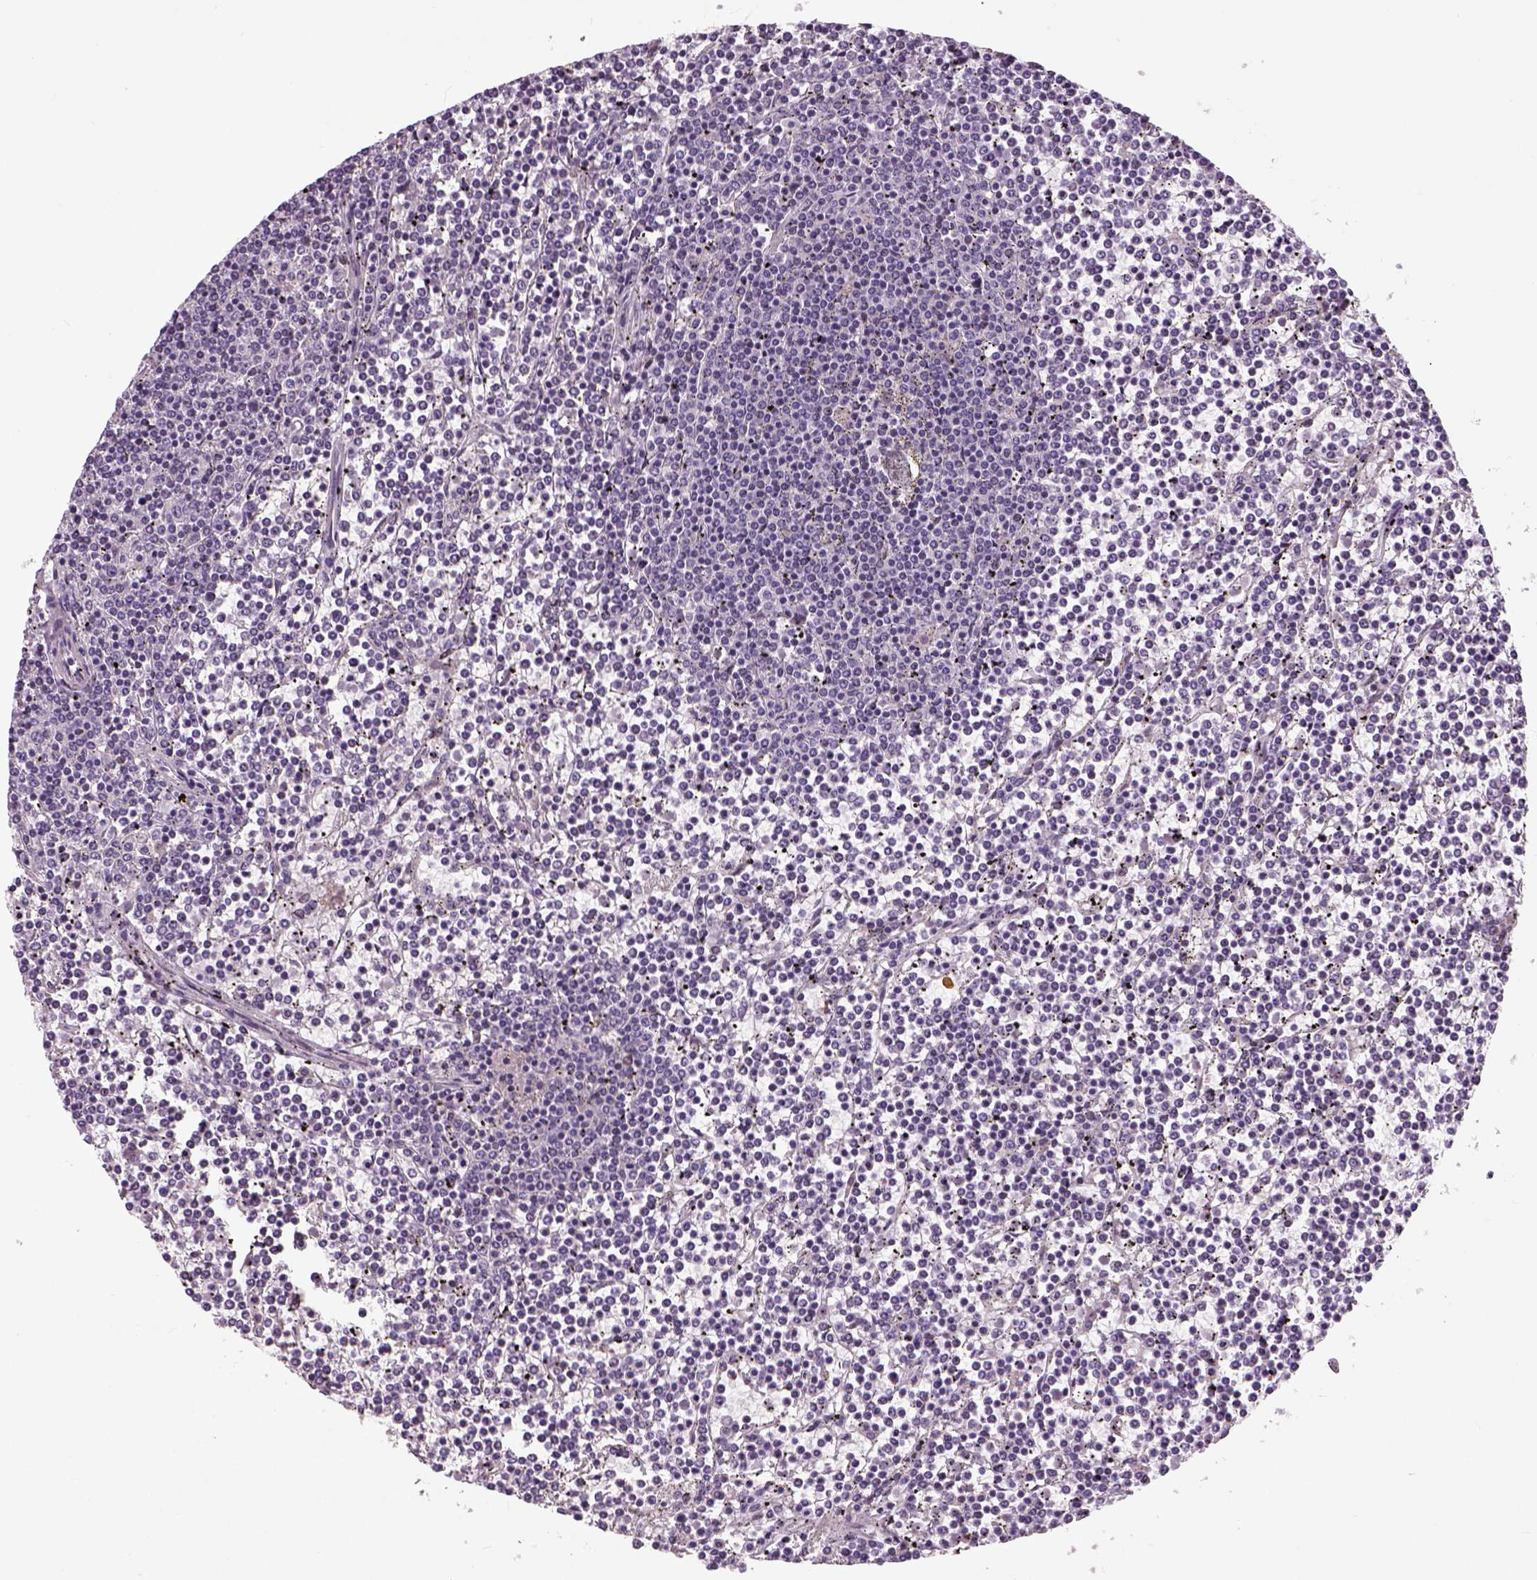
{"staining": {"intensity": "negative", "quantity": "none", "location": "none"}, "tissue": "lymphoma", "cell_type": "Tumor cells", "image_type": "cancer", "snomed": [{"axis": "morphology", "description": "Malignant lymphoma, non-Hodgkin's type, Low grade"}, {"axis": "topography", "description": "Spleen"}], "caption": "IHC micrograph of human low-grade malignant lymphoma, non-Hodgkin's type stained for a protein (brown), which displays no staining in tumor cells.", "gene": "NECAB1", "patient": {"sex": "female", "age": 19}}